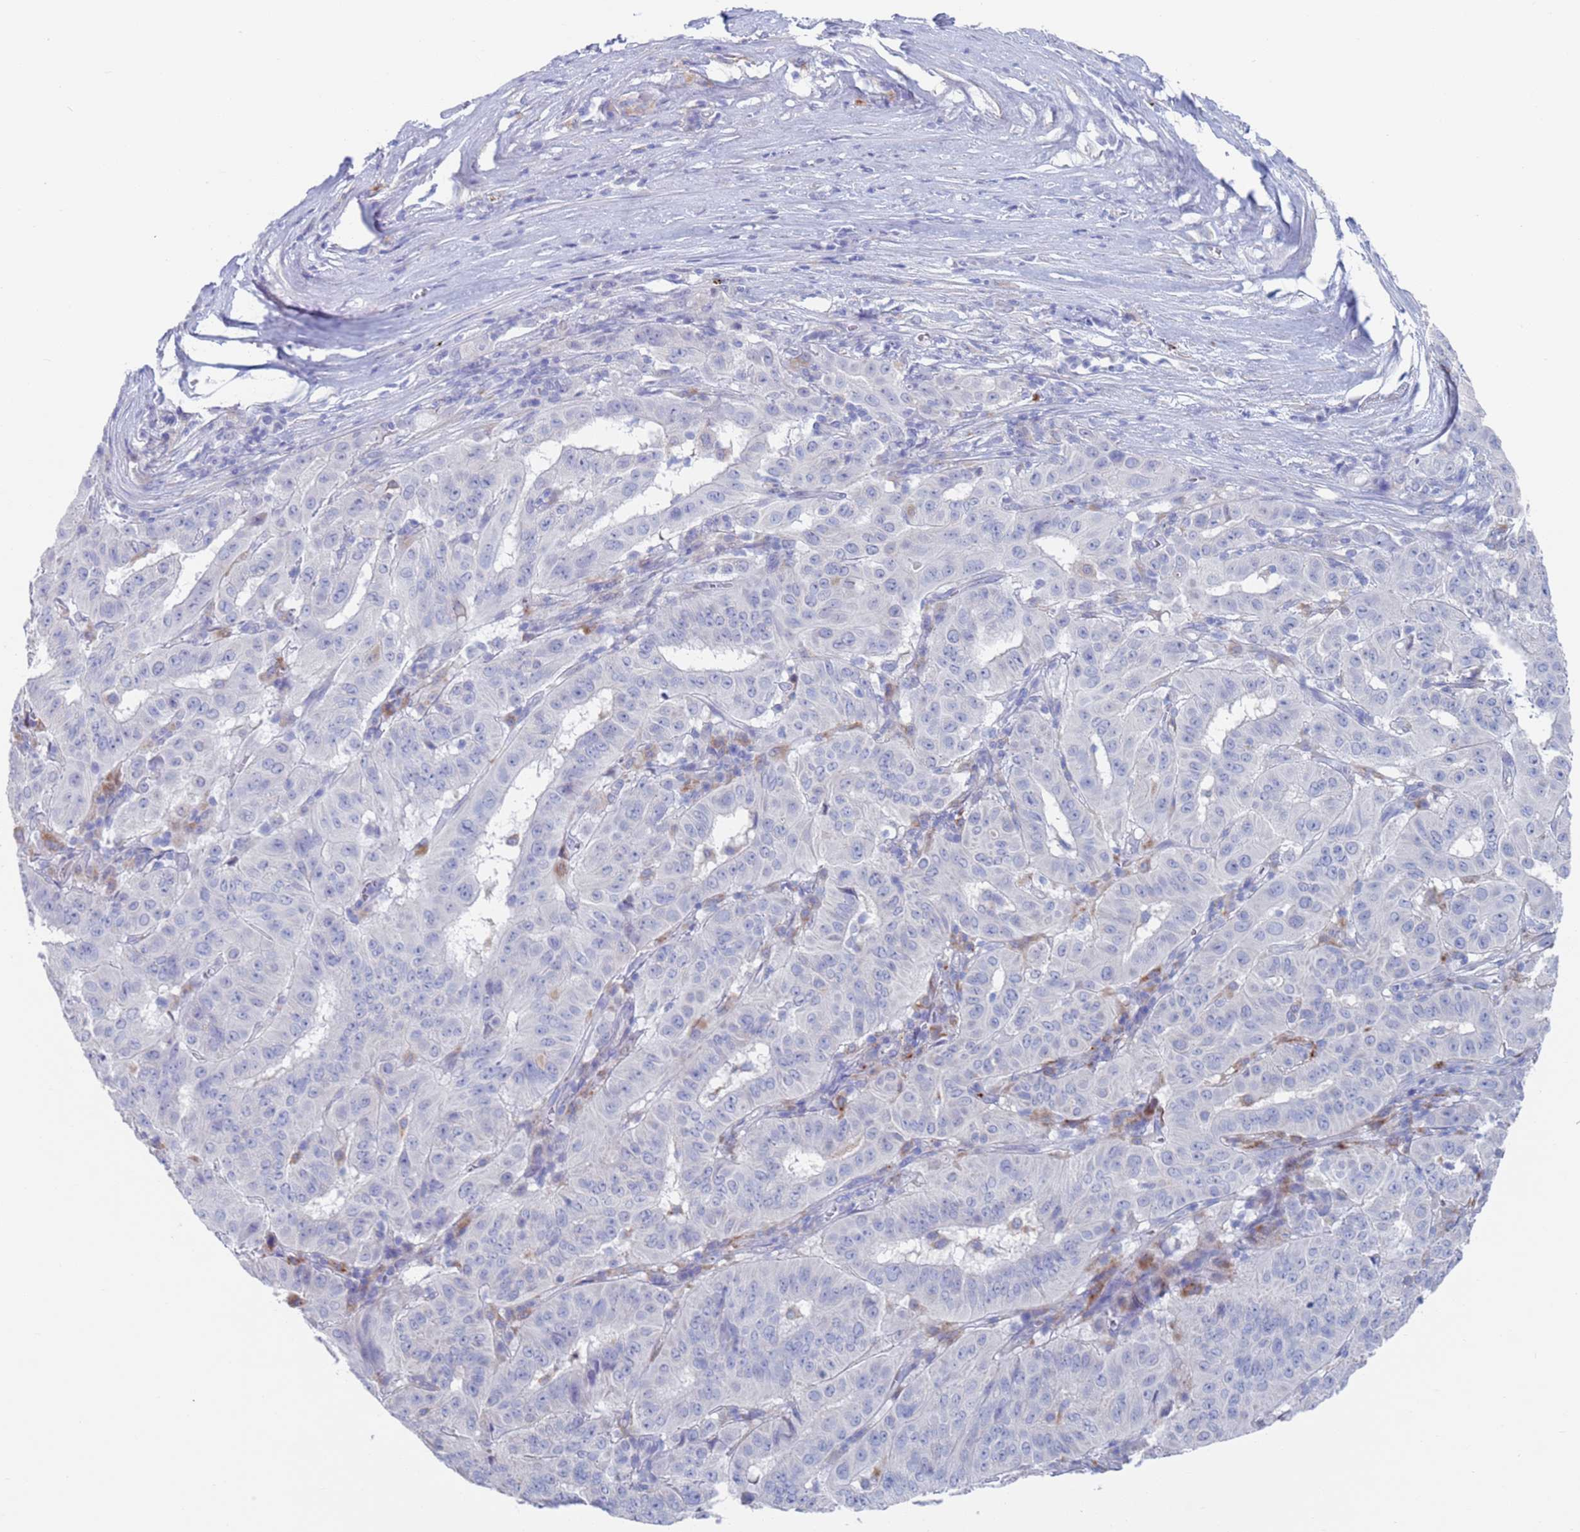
{"staining": {"intensity": "negative", "quantity": "none", "location": "none"}, "tissue": "pancreatic cancer", "cell_type": "Tumor cells", "image_type": "cancer", "snomed": [{"axis": "morphology", "description": "Adenocarcinoma, NOS"}, {"axis": "topography", "description": "Pancreas"}], "caption": "IHC histopathology image of neoplastic tissue: pancreatic cancer (adenocarcinoma) stained with DAB reveals no significant protein staining in tumor cells. The staining was performed using DAB to visualize the protein expression in brown, while the nuclei were stained in blue with hematoxylin (Magnification: 20x).", "gene": "FUCA1", "patient": {"sex": "male", "age": 63}}